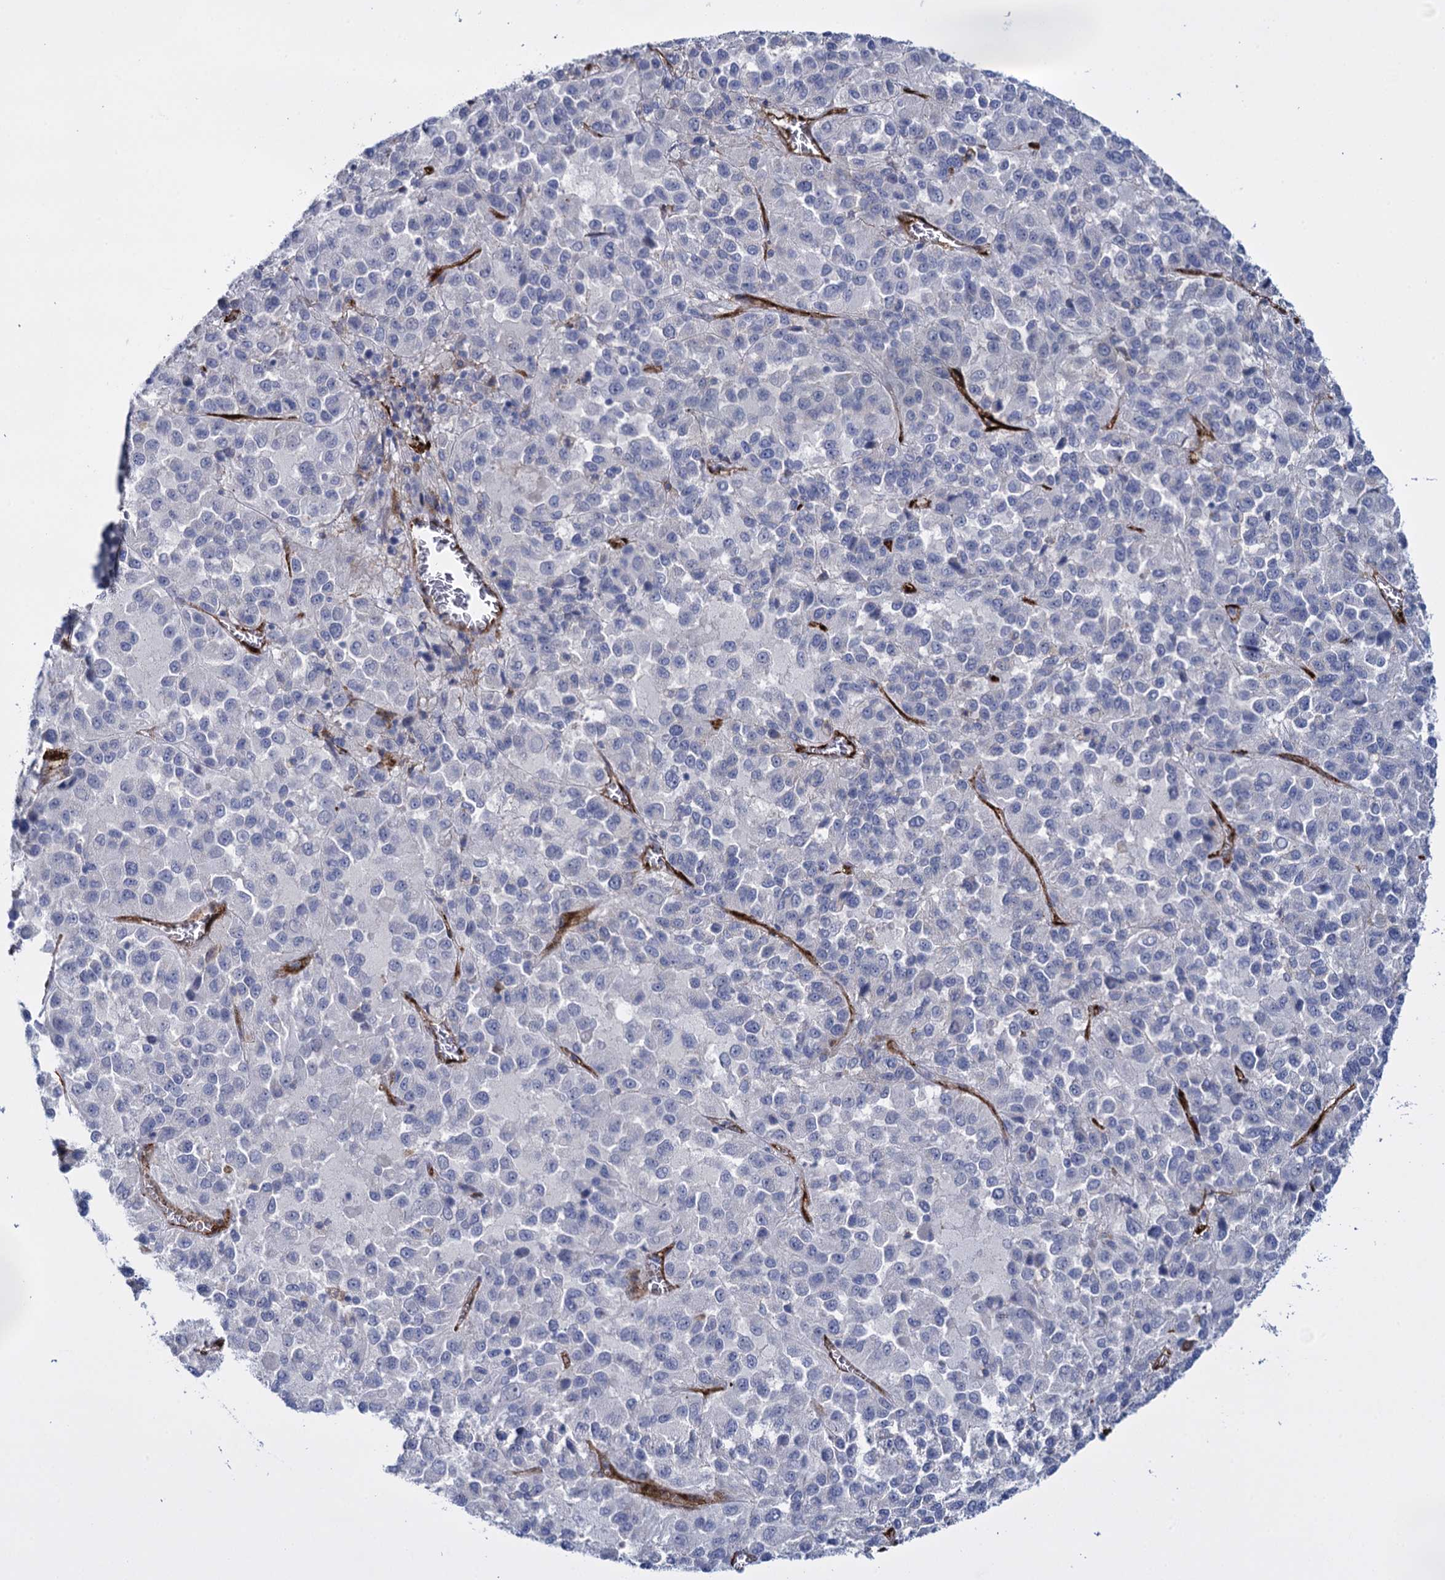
{"staining": {"intensity": "negative", "quantity": "none", "location": "none"}, "tissue": "melanoma", "cell_type": "Tumor cells", "image_type": "cancer", "snomed": [{"axis": "morphology", "description": "Malignant melanoma, Metastatic site"}, {"axis": "topography", "description": "Lung"}], "caption": "There is no significant positivity in tumor cells of malignant melanoma (metastatic site).", "gene": "SNCG", "patient": {"sex": "male", "age": 64}}